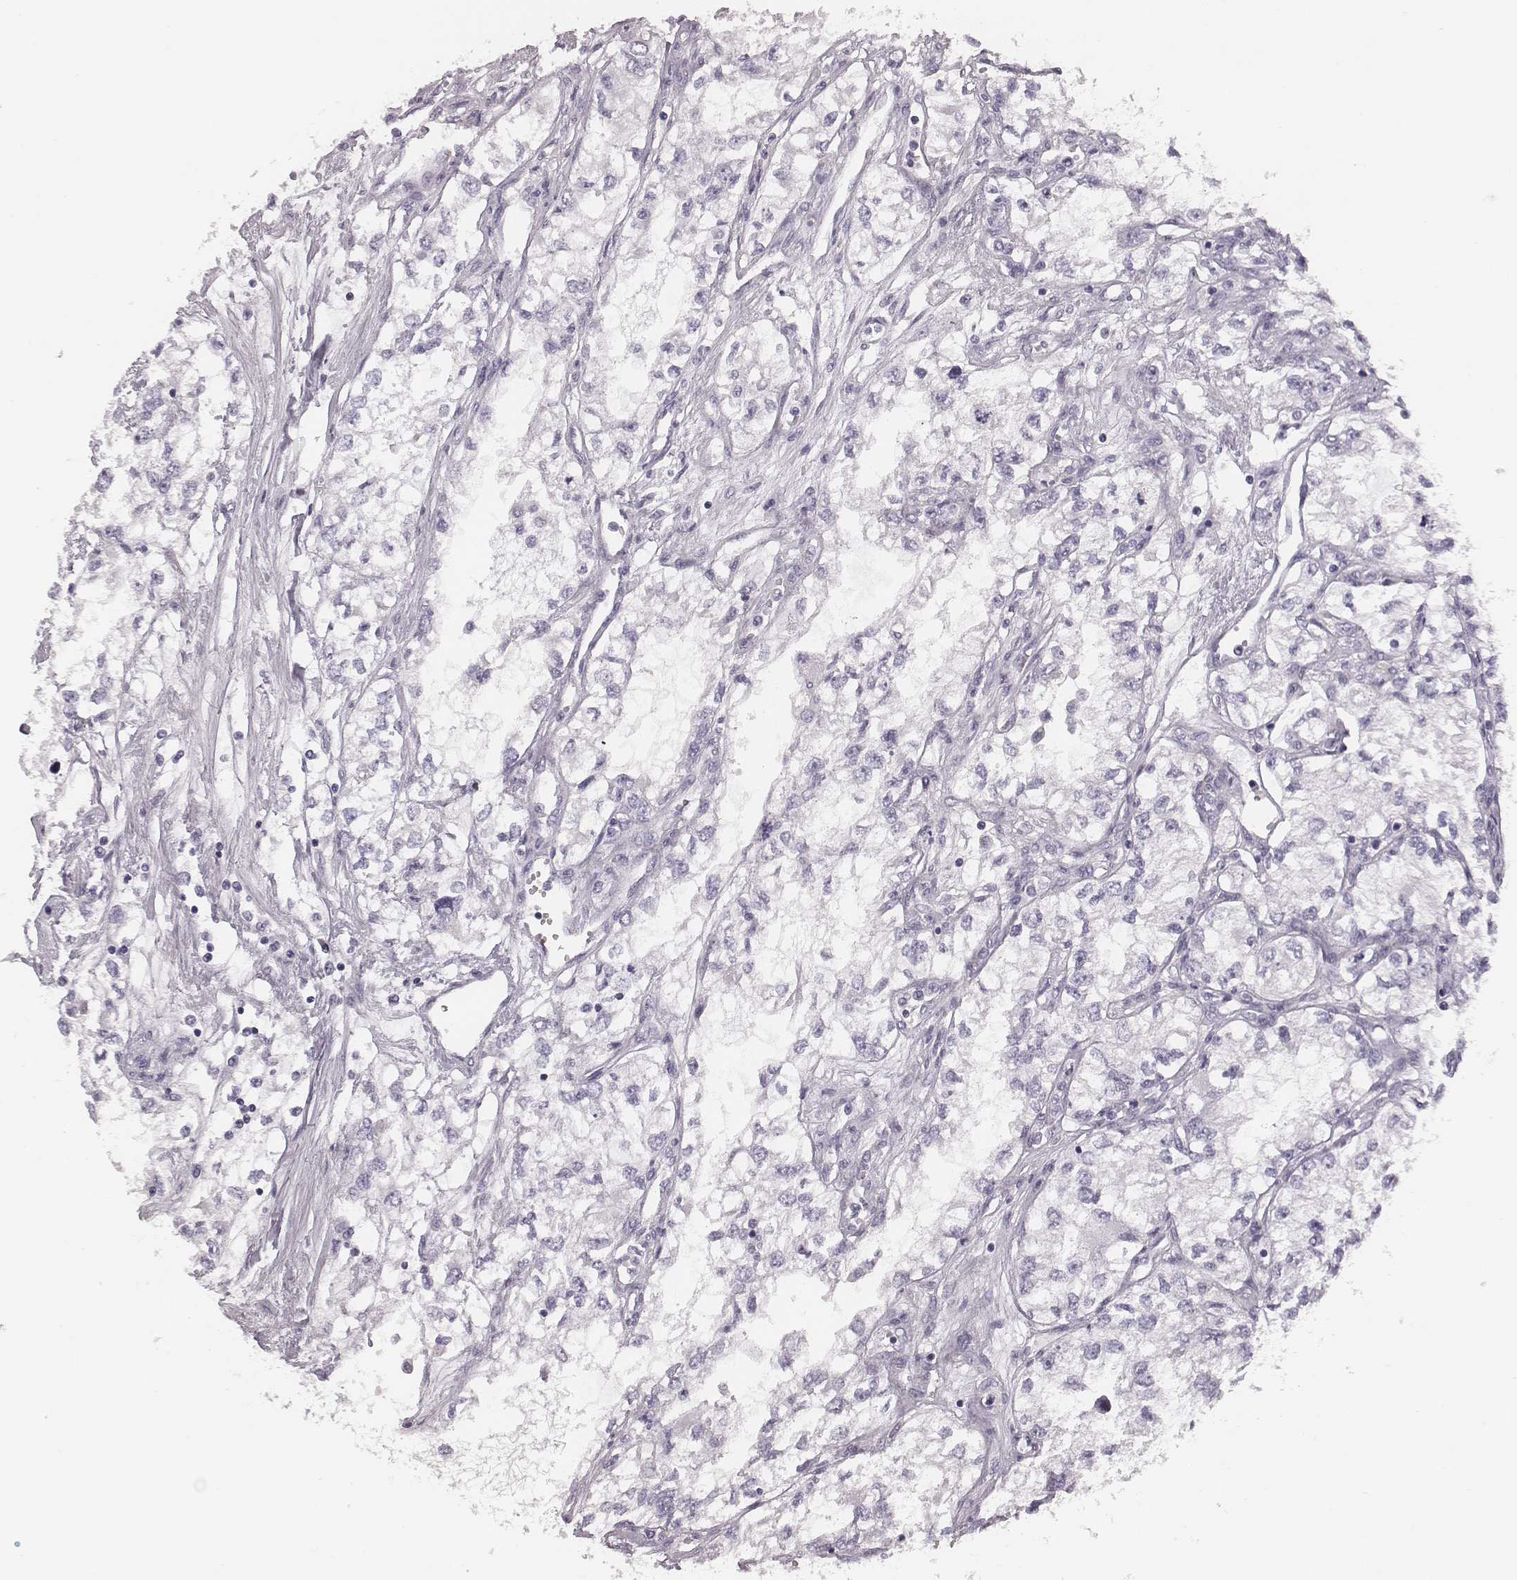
{"staining": {"intensity": "negative", "quantity": "none", "location": "none"}, "tissue": "renal cancer", "cell_type": "Tumor cells", "image_type": "cancer", "snomed": [{"axis": "morphology", "description": "Adenocarcinoma, NOS"}, {"axis": "topography", "description": "Kidney"}], "caption": "Immunohistochemistry image of neoplastic tissue: renal cancer (adenocarcinoma) stained with DAB (3,3'-diaminobenzidine) displays no significant protein staining in tumor cells.", "gene": "SPA17", "patient": {"sex": "female", "age": 59}}